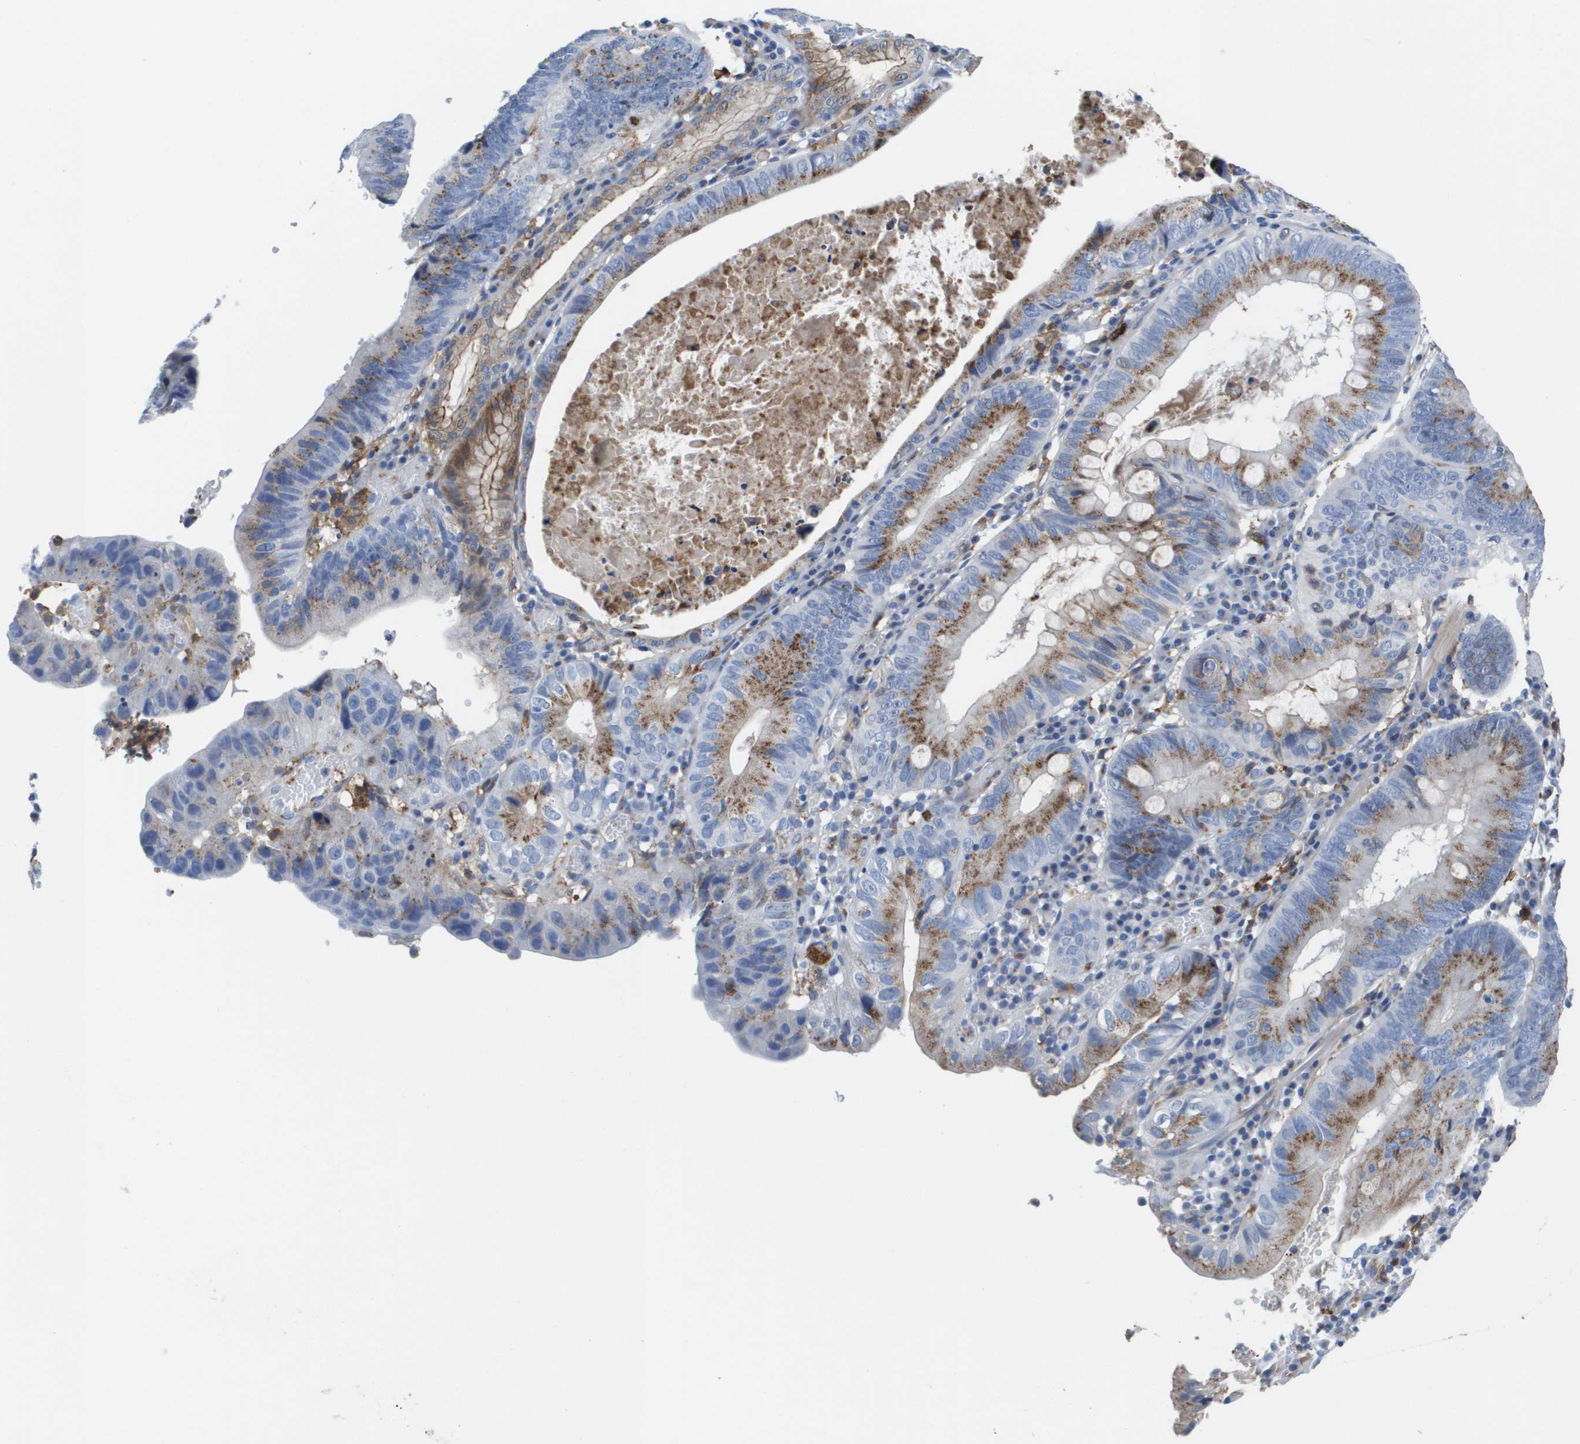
{"staining": {"intensity": "moderate", "quantity": ">75%", "location": "cytoplasmic/membranous"}, "tissue": "stomach cancer", "cell_type": "Tumor cells", "image_type": "cancer", "snomed": [{"axis": "morphology", "description": "Adenocarcinoma, NOS"}, {"axis": "topography", "description": "Stomach"}], "caption": "A photomicrograph of stomach cancer (adenocarcinoma) stained for a protein demonstrates moderate cytoplasmic/membranous brown staining in tumor cells.", "gene": "SLC37A2", "patient": {"sex": "male", "age": 59}}